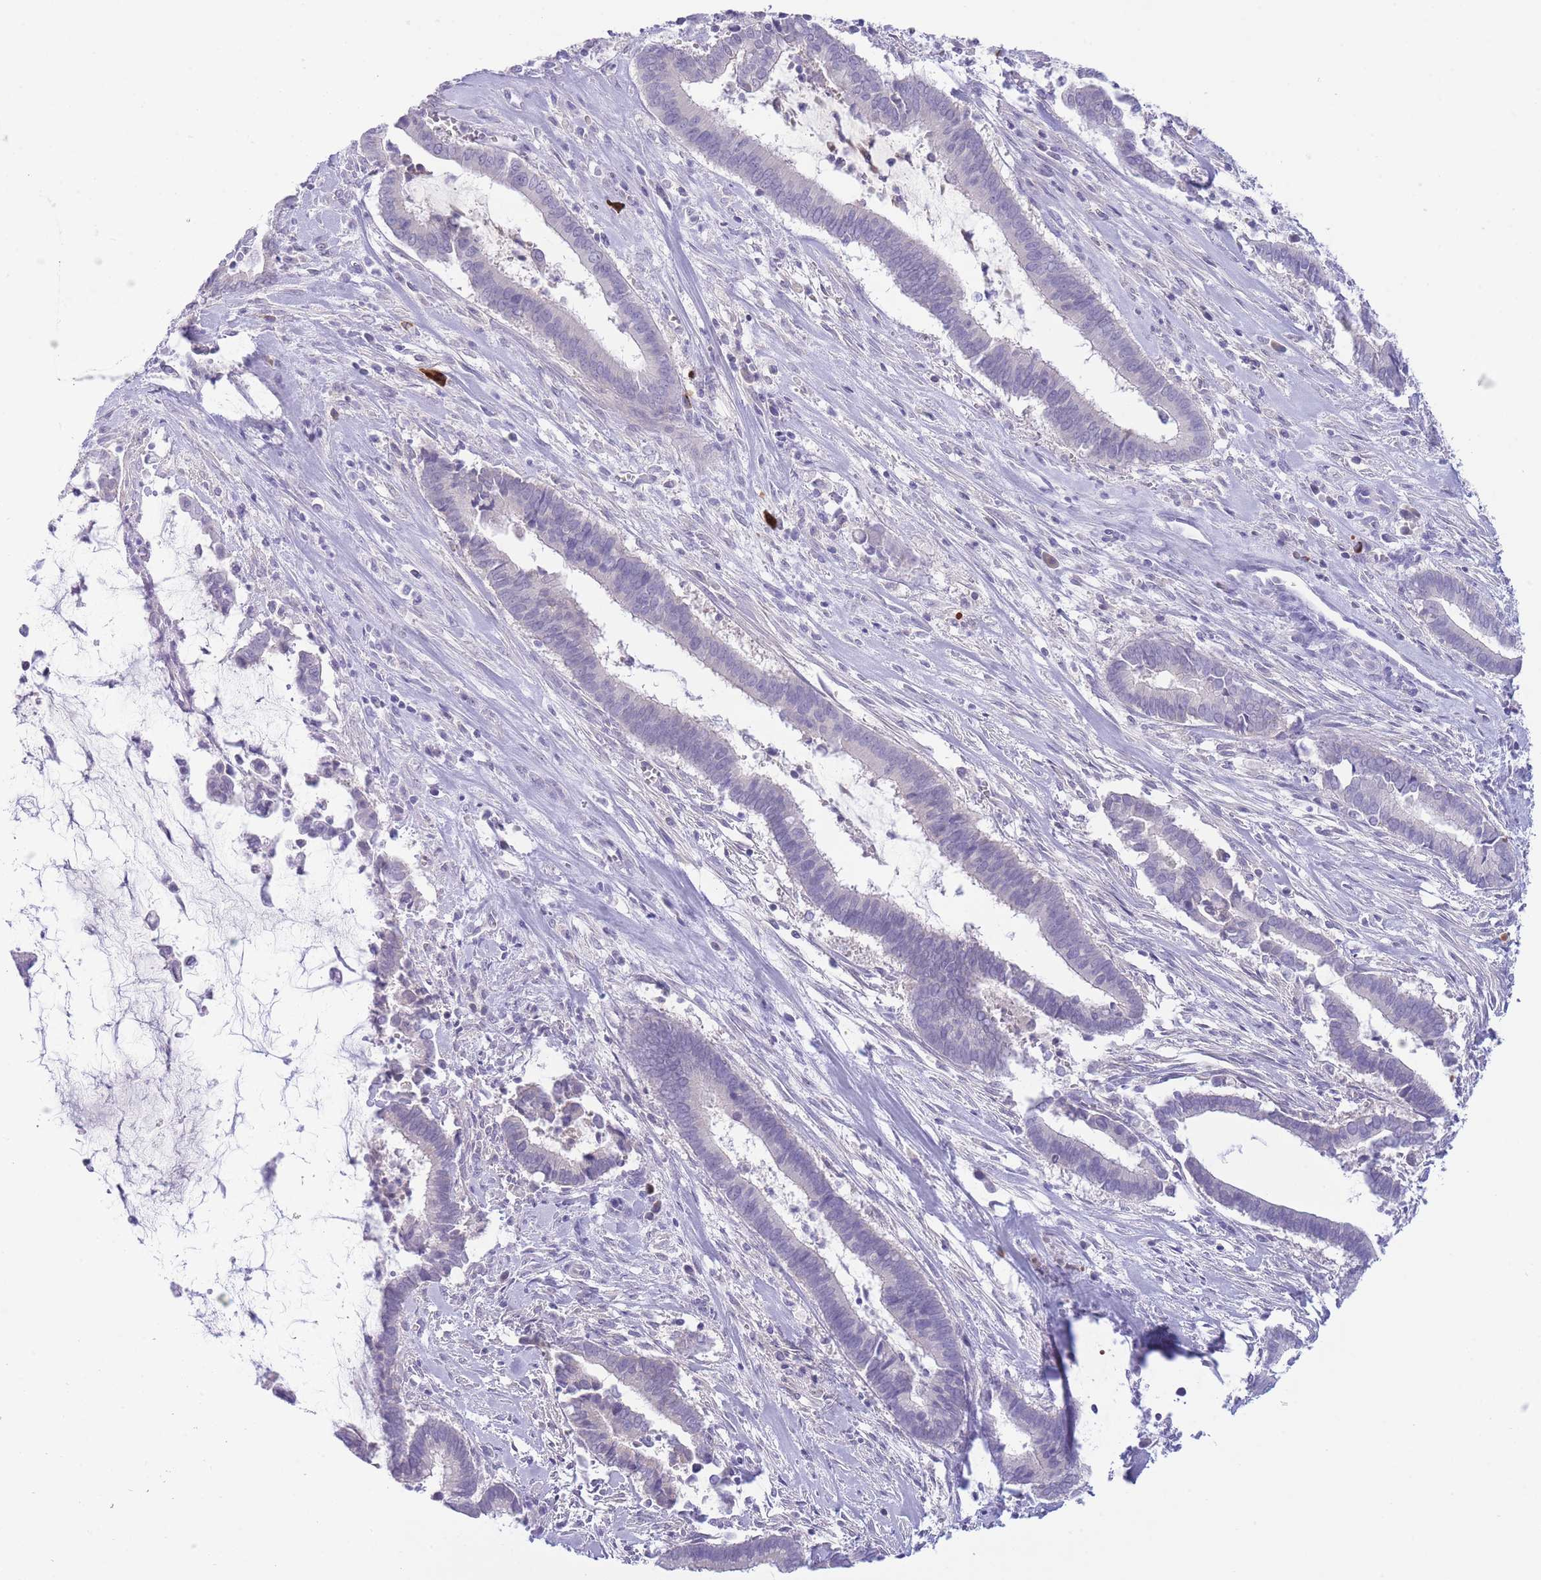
{"staining": {"intensity": "negative", "quantity": "none", "location": "none"}, "tissue": "cervical cancer", "cell_type": "Tumor cells", "image_type": "cancer", "snomed": [{"axis": "morphology", "description": "Adenocarcinoma, NOS"}, {"axis": "topography", "description": "Cervix"}], "caption": "Image shows no significant protein expression in tumor cells of cervical cancer (adenocarcinoma). Nuclei are stained in blue.", "gene": "ASAP3", "patient": {"sex": "female", "age": 44}}